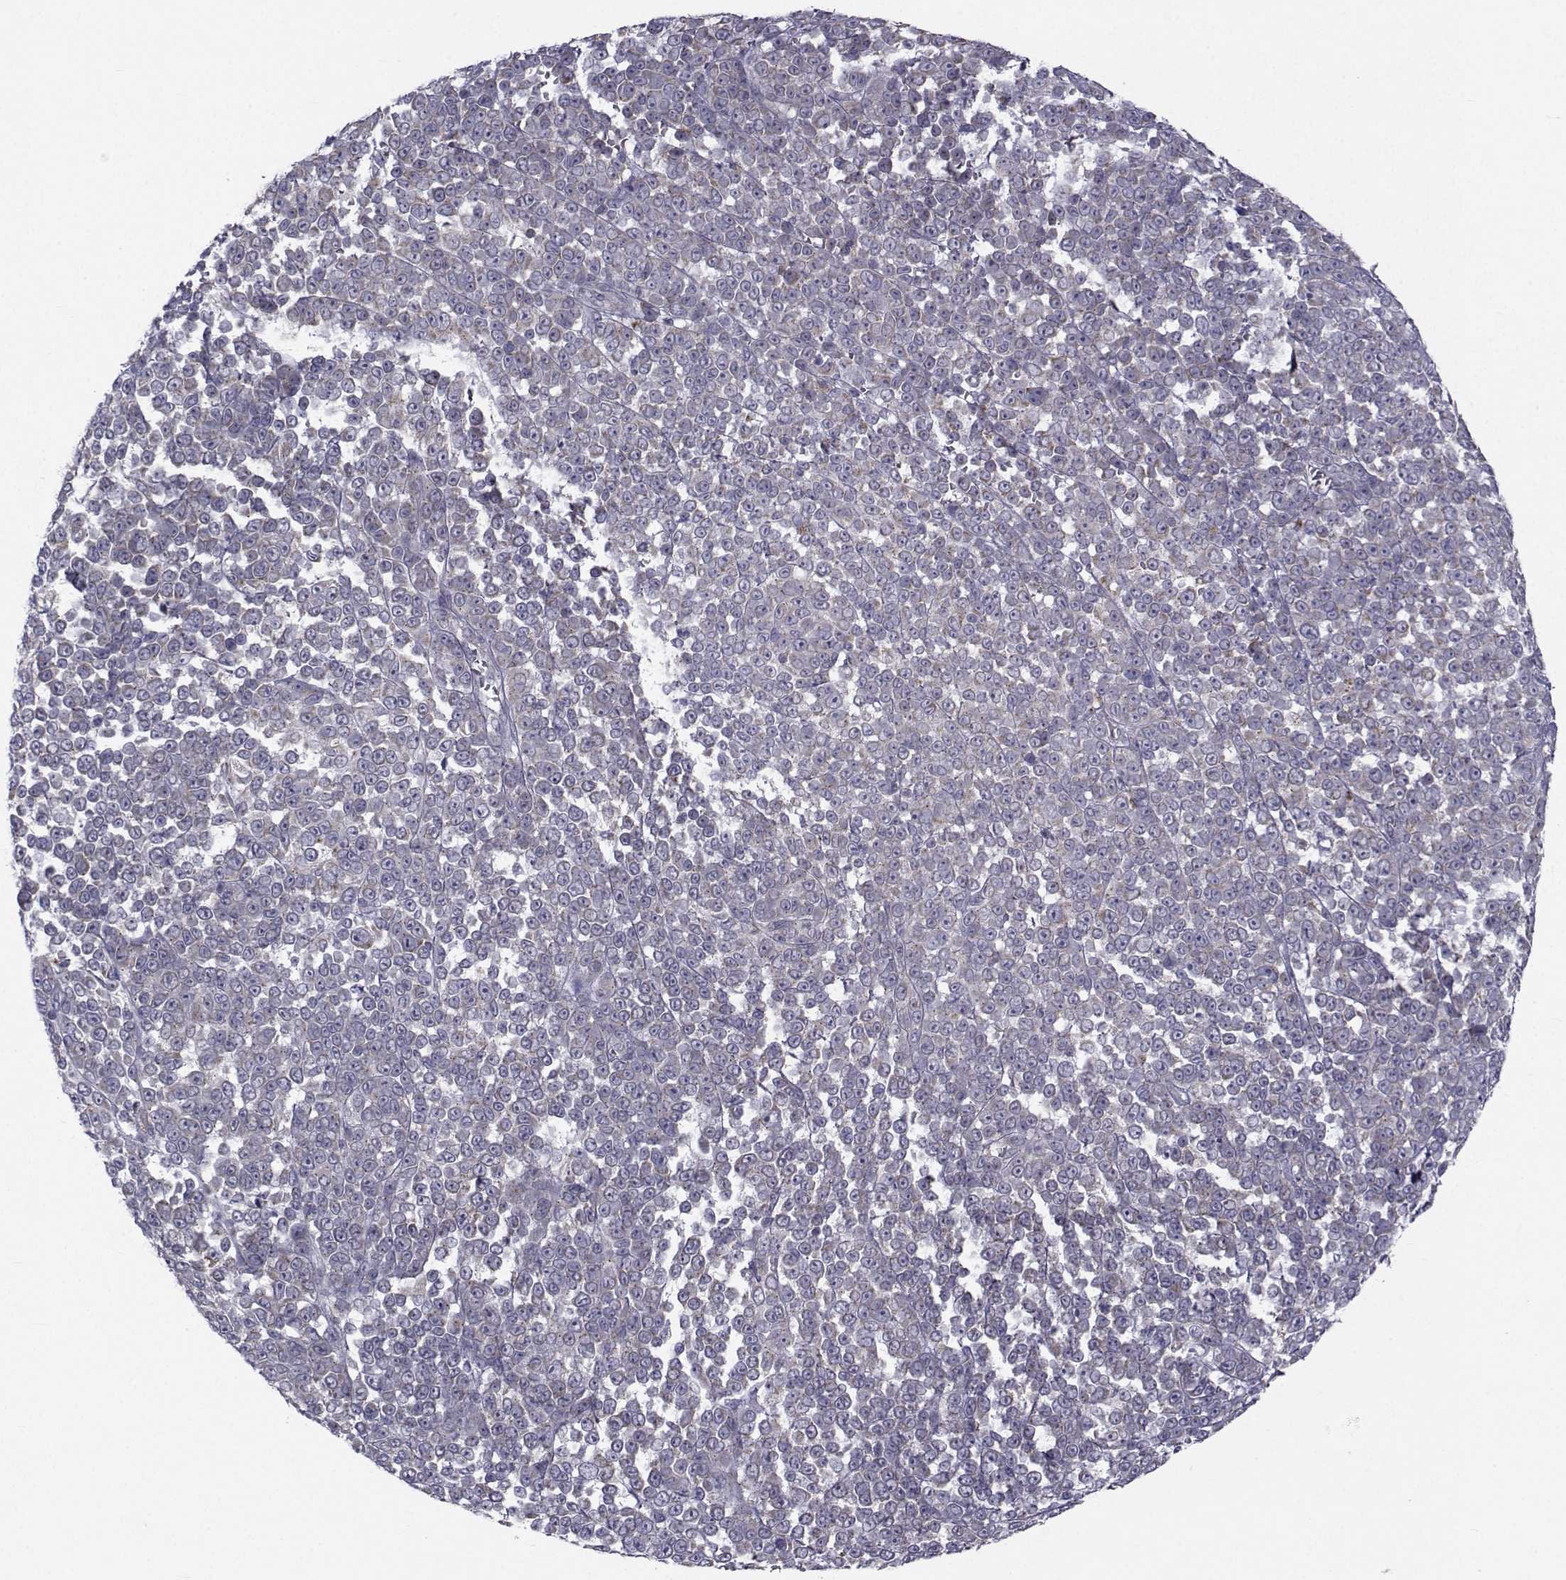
{"staining": {"intensity": "negative", "quantity": "none", "location": "none"}, "tissue": "melanoma", "cell_type": "Tumor cells", "image_type": "cancer", "snomed": [{"axis": "morphology", "description": "Malignant melanoma, NOS"}, {"axis": "topography", "description": "Skin"}], "caption": "Melanoma was stained to show a protein in brown. There is no significant expression in tumor cells.", "gene": "ANGPT1", "patient": {"sex": "female", "age": 95}}